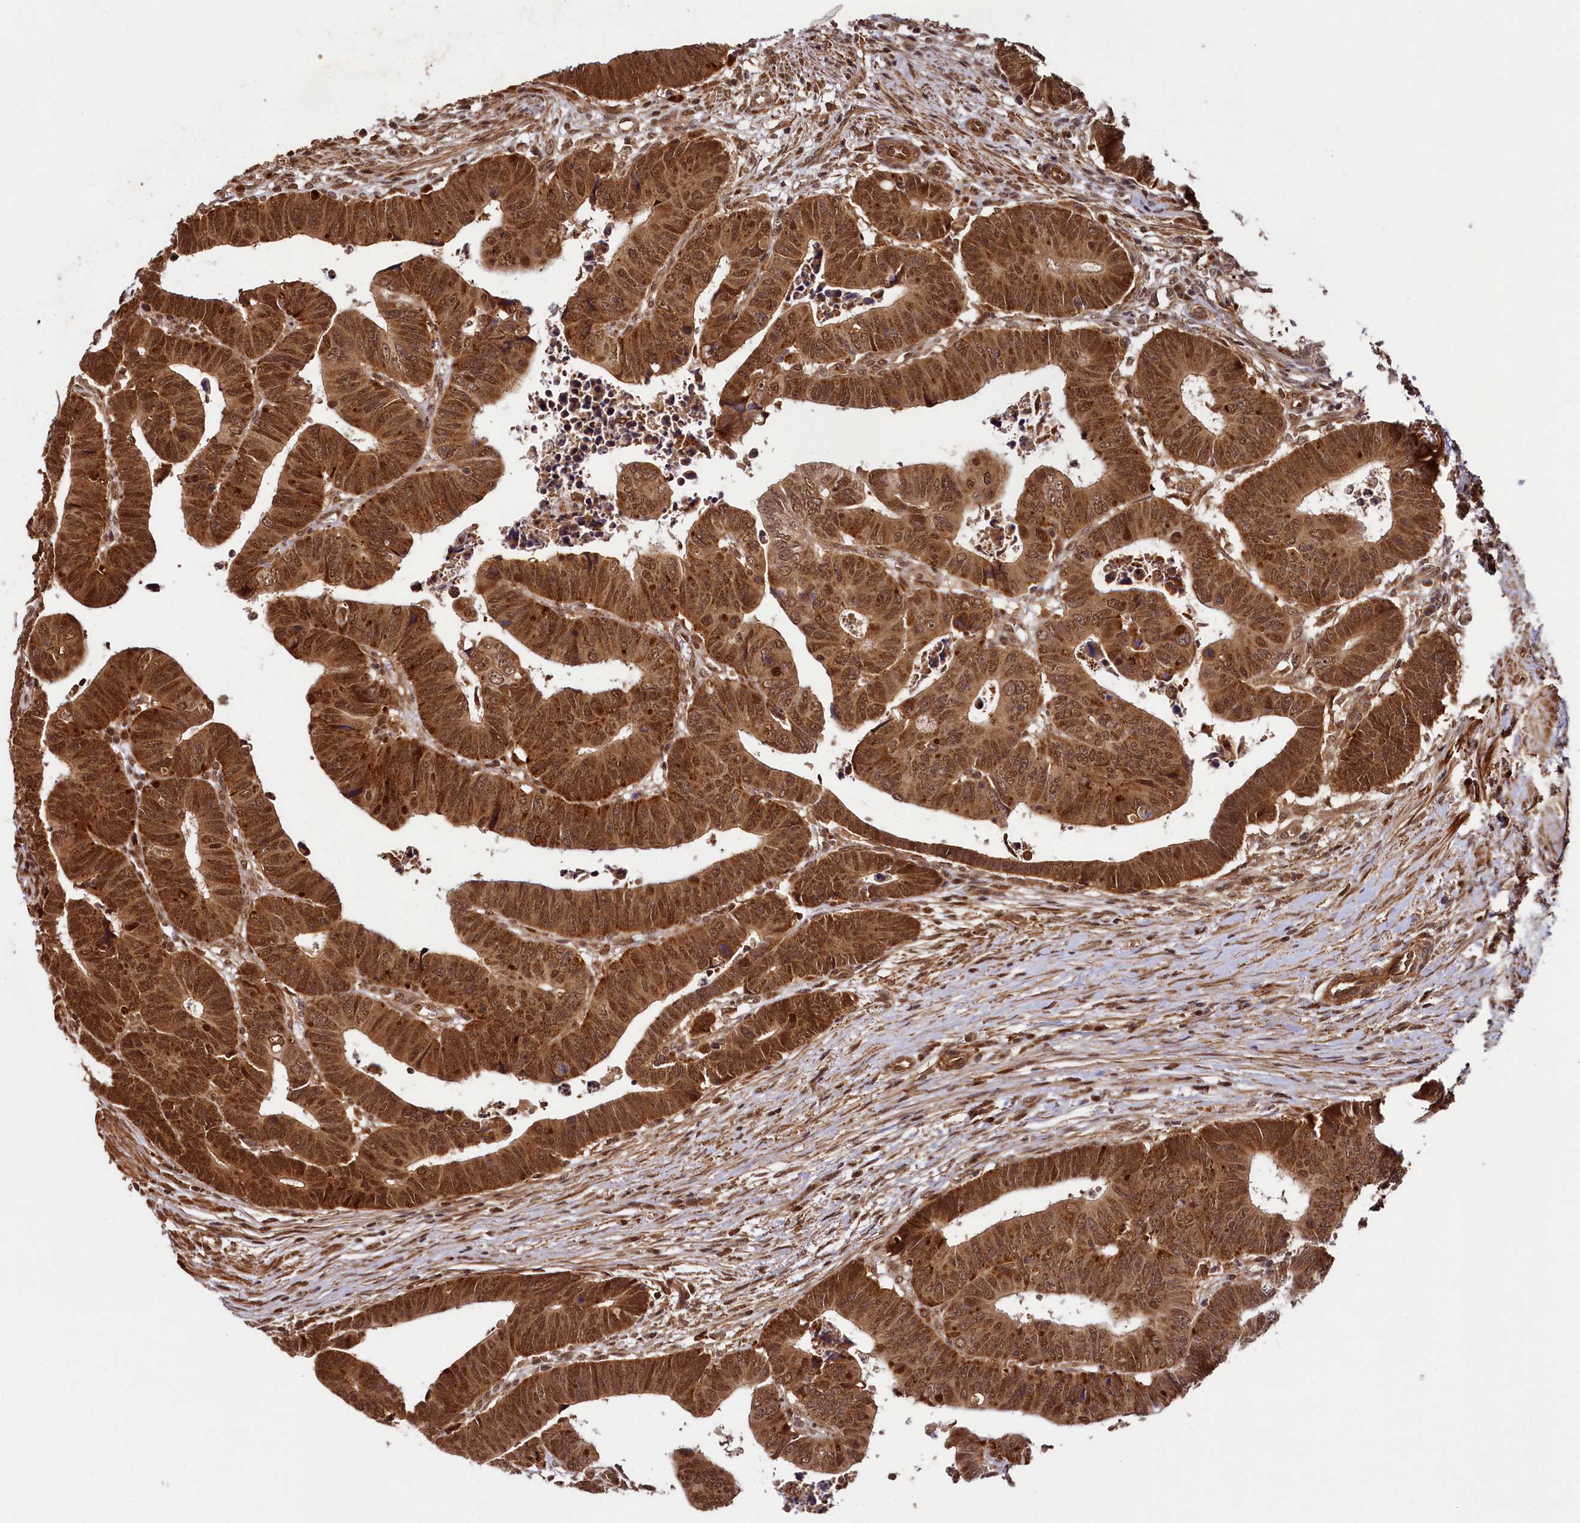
{"staining": {"intensity": "strong", "quantity": ">75%", "location": "cytoplasmic/membranous,nuclear"}, "tissue": "colorectal cancer", "cell_type": "Tumor cells", "image_type": "cancer", "snomed": [{"axis": "morphology", "description": "Normal tissue, NOS"}, {"axis": "morphology", "description": "Adenocarcinoma, NOS"}, {"axis": "topography", "description": "Rectum"}], "caption": "Colorectal cancer stained with immunohistochemistry demonstrates strong cytoplasmic/membranous and nuclear positivity in approximately >75% of tumor cells.", "gene": "TRIM23", "patient": {"sex": "female", "age": 65}}